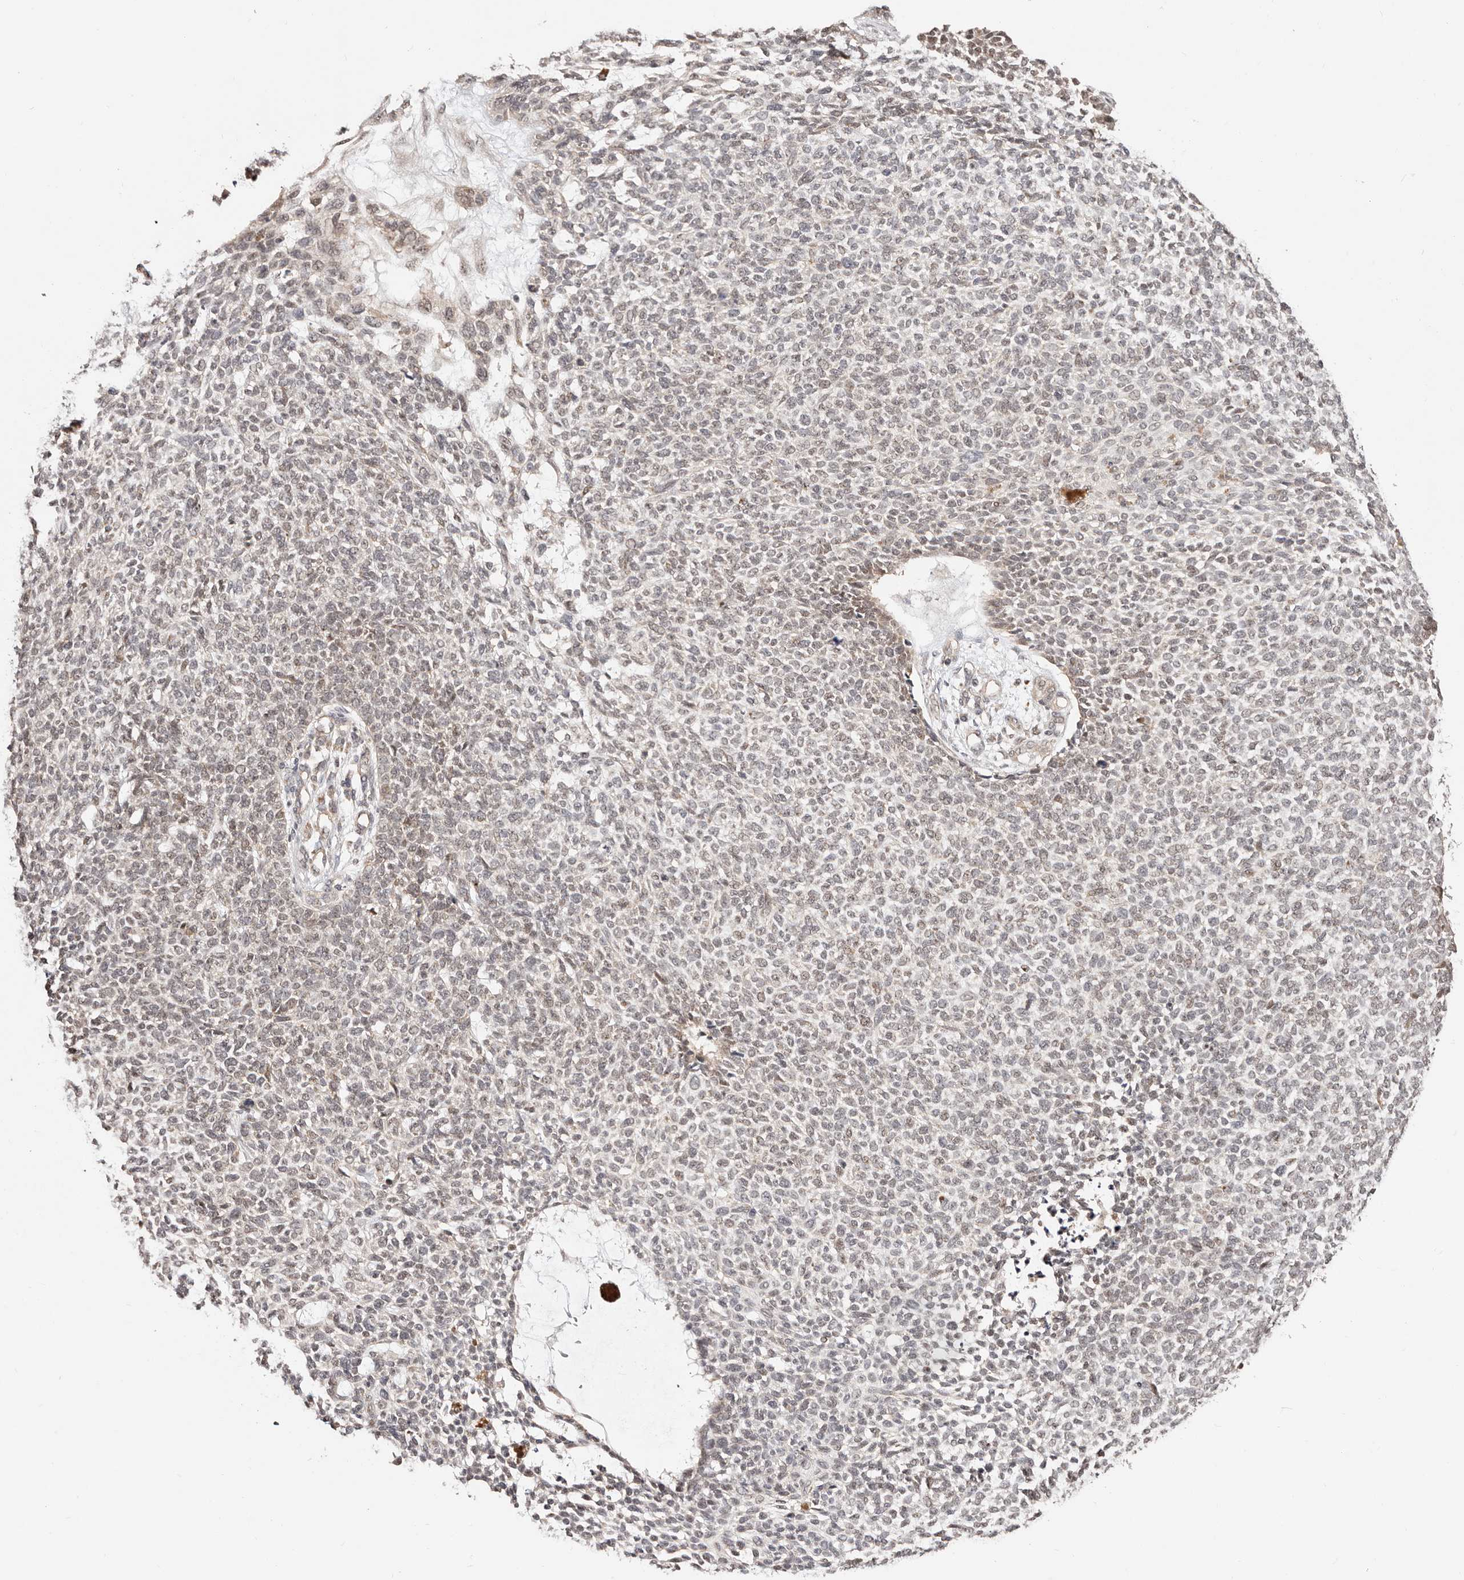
{"staining": {"intensity": "weak", "quantity": "25%-75%", "location": "nuclear"}, "tissue": "skin cancer", "cell_type": "Tumor cells", "image_type": "cancer", "snomed": [{"axis": "morphology", "description": "Basal cell carcinoma"}, {"axis": "topography", "description": "Skin"}], "caption": "Immunohistochemical staining of skin basal cell carcinoma displays low levels of weak nuclear staining in about 25%-75% of tumor cells. (brown staining indicates protein expression, while blue staining denotes nuclei).", "gene": "CTNNBL1", "patient": {"sex": "female", "age": 84}}